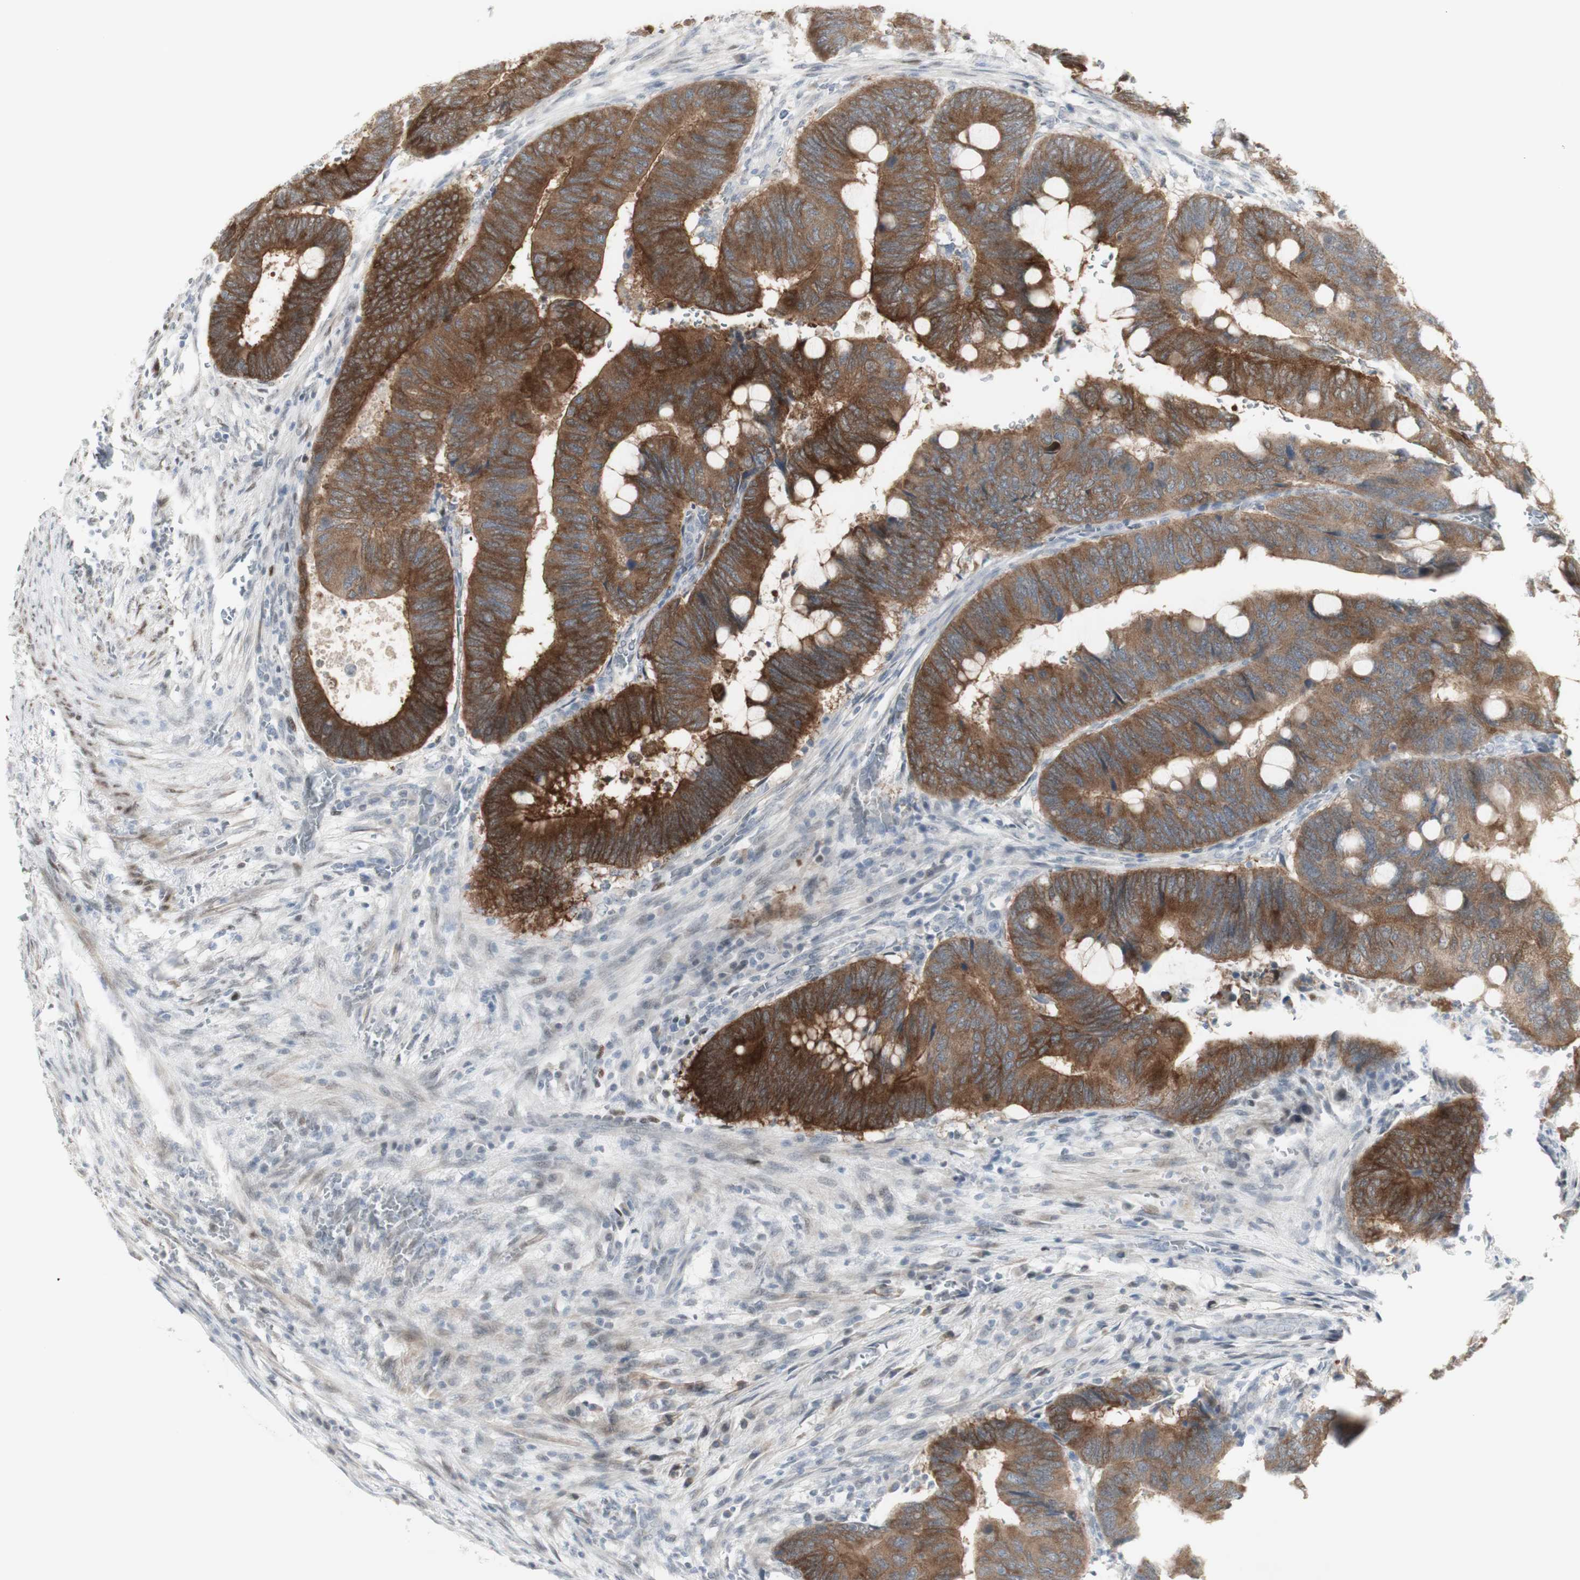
{"staining": {"intensity": "strong", "quantity": ">75%", "location": "cytoplasmic/membranous"}, "tissue": "colorectal cancer", "cell_type": "Tumor cells", "image_type": "cancer", "snomed": [{"axis": "morphology", "description": "Normal tissue, NOS"}, {"axis": "morphology", "description": "Adenocarcinoma, NOS"}, {"axis": "topography", "description": "Rectum"}, {"axis": "topography", "description": "Peripheral nerve tissue"}], "caption": "Immunohistochemistry micrograph of neoplastic tissue: colorectal cancer stained using immunohistochemistry shows high levels of strong protein expression localized specifically in the cytoplasmic/membranous of tumor cells, appearing as a cytoplasmic/membranous brown color.", "gene": "C1orf116", "patient": {"sex": "male", "age": 92}}